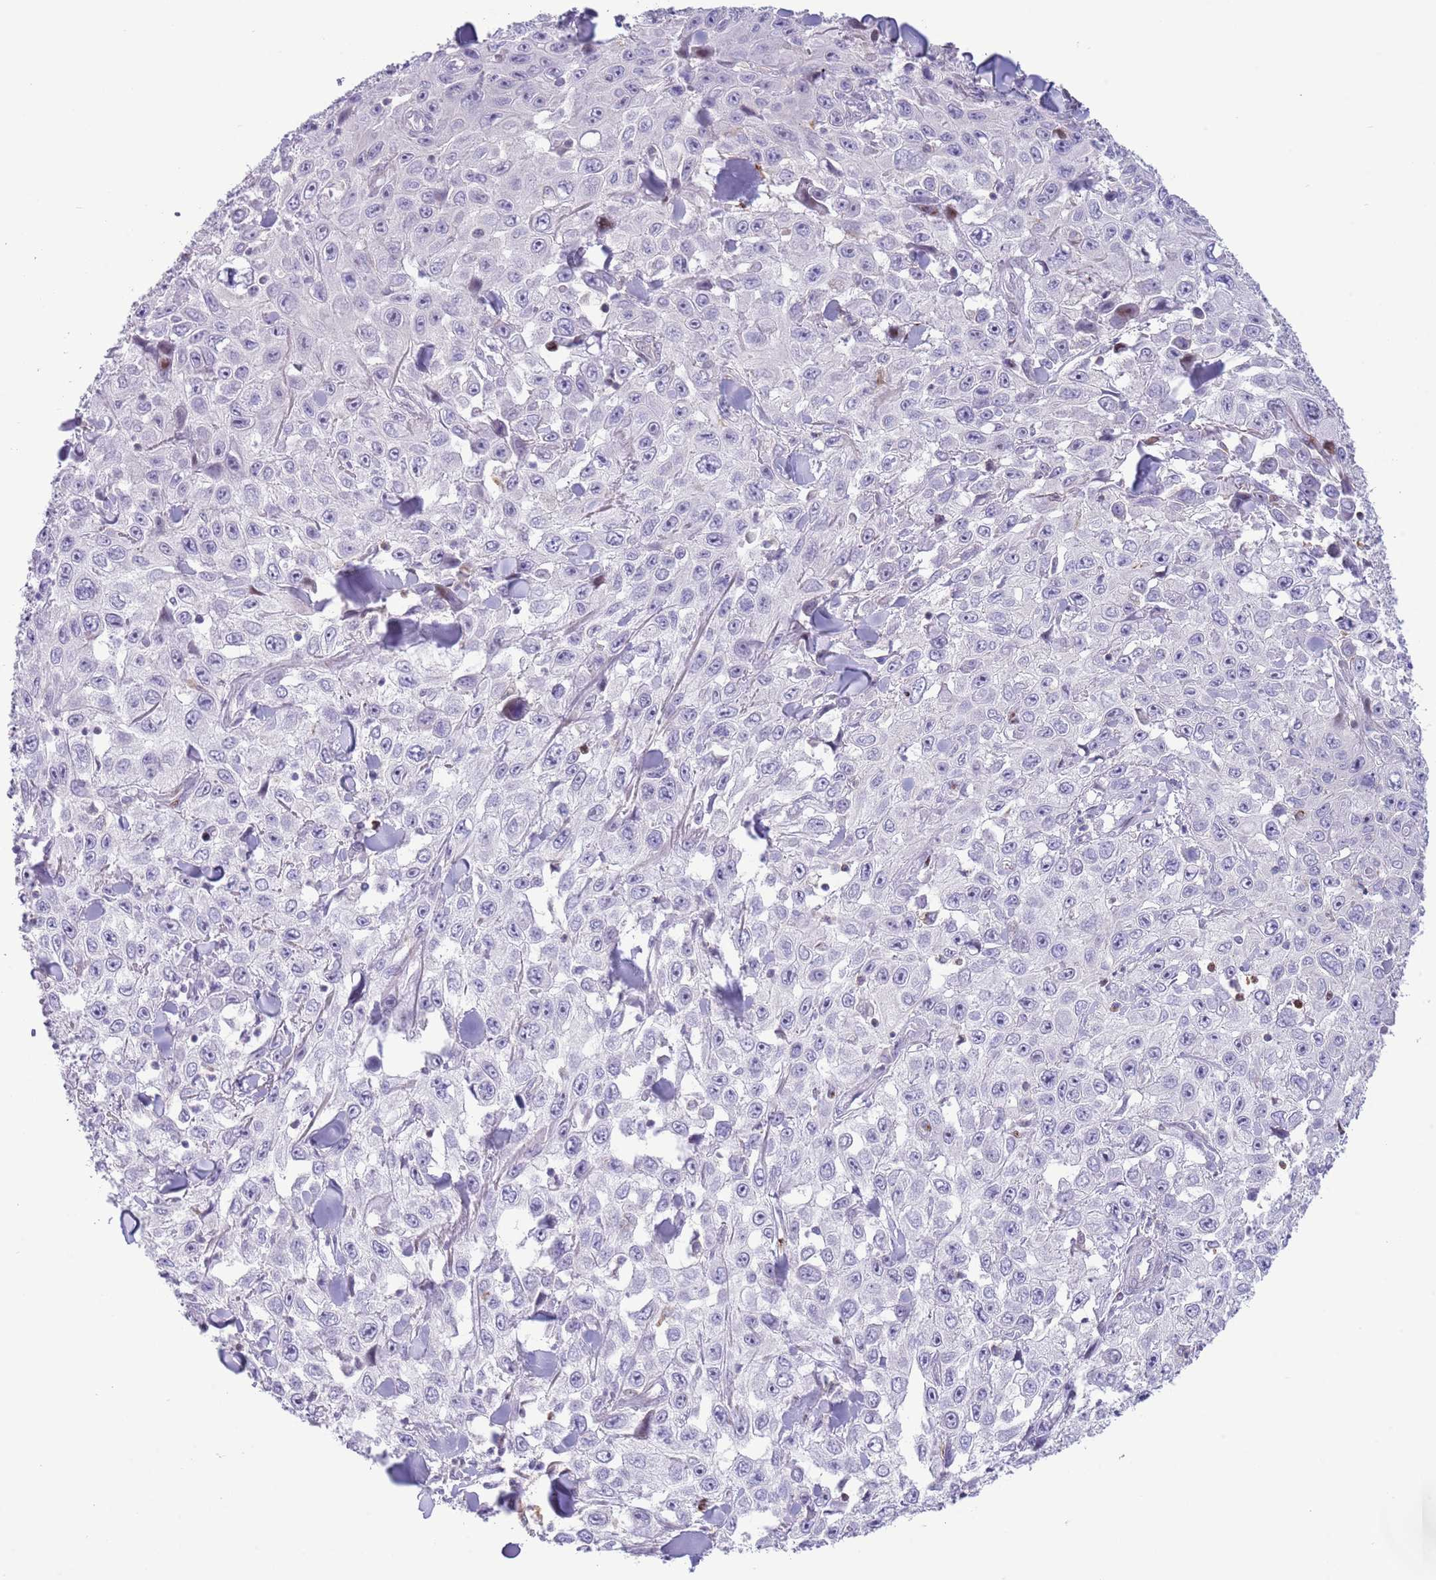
{"staining": {"intensity": "negative", "quantity": "none", "location": "none"}, "tissue": "skin cancer", "cell_type": "Tumor cells", "image_type": "cancer", "snomed": [{"axis": "morphology", "description": "Squamous cell carcinoma, NOS"}, {"axis": "topography", "description": "Skin"}], "caption": "IHC image of human squamous cell carcinoma (skin) stained for a protein (brown), which demonstrates no expression in tumor cells. (Brightfield microscopy of DAB IHC at high magnification).", "gene": "ANO8", "patient": {"sex": "male", "age": 82}}